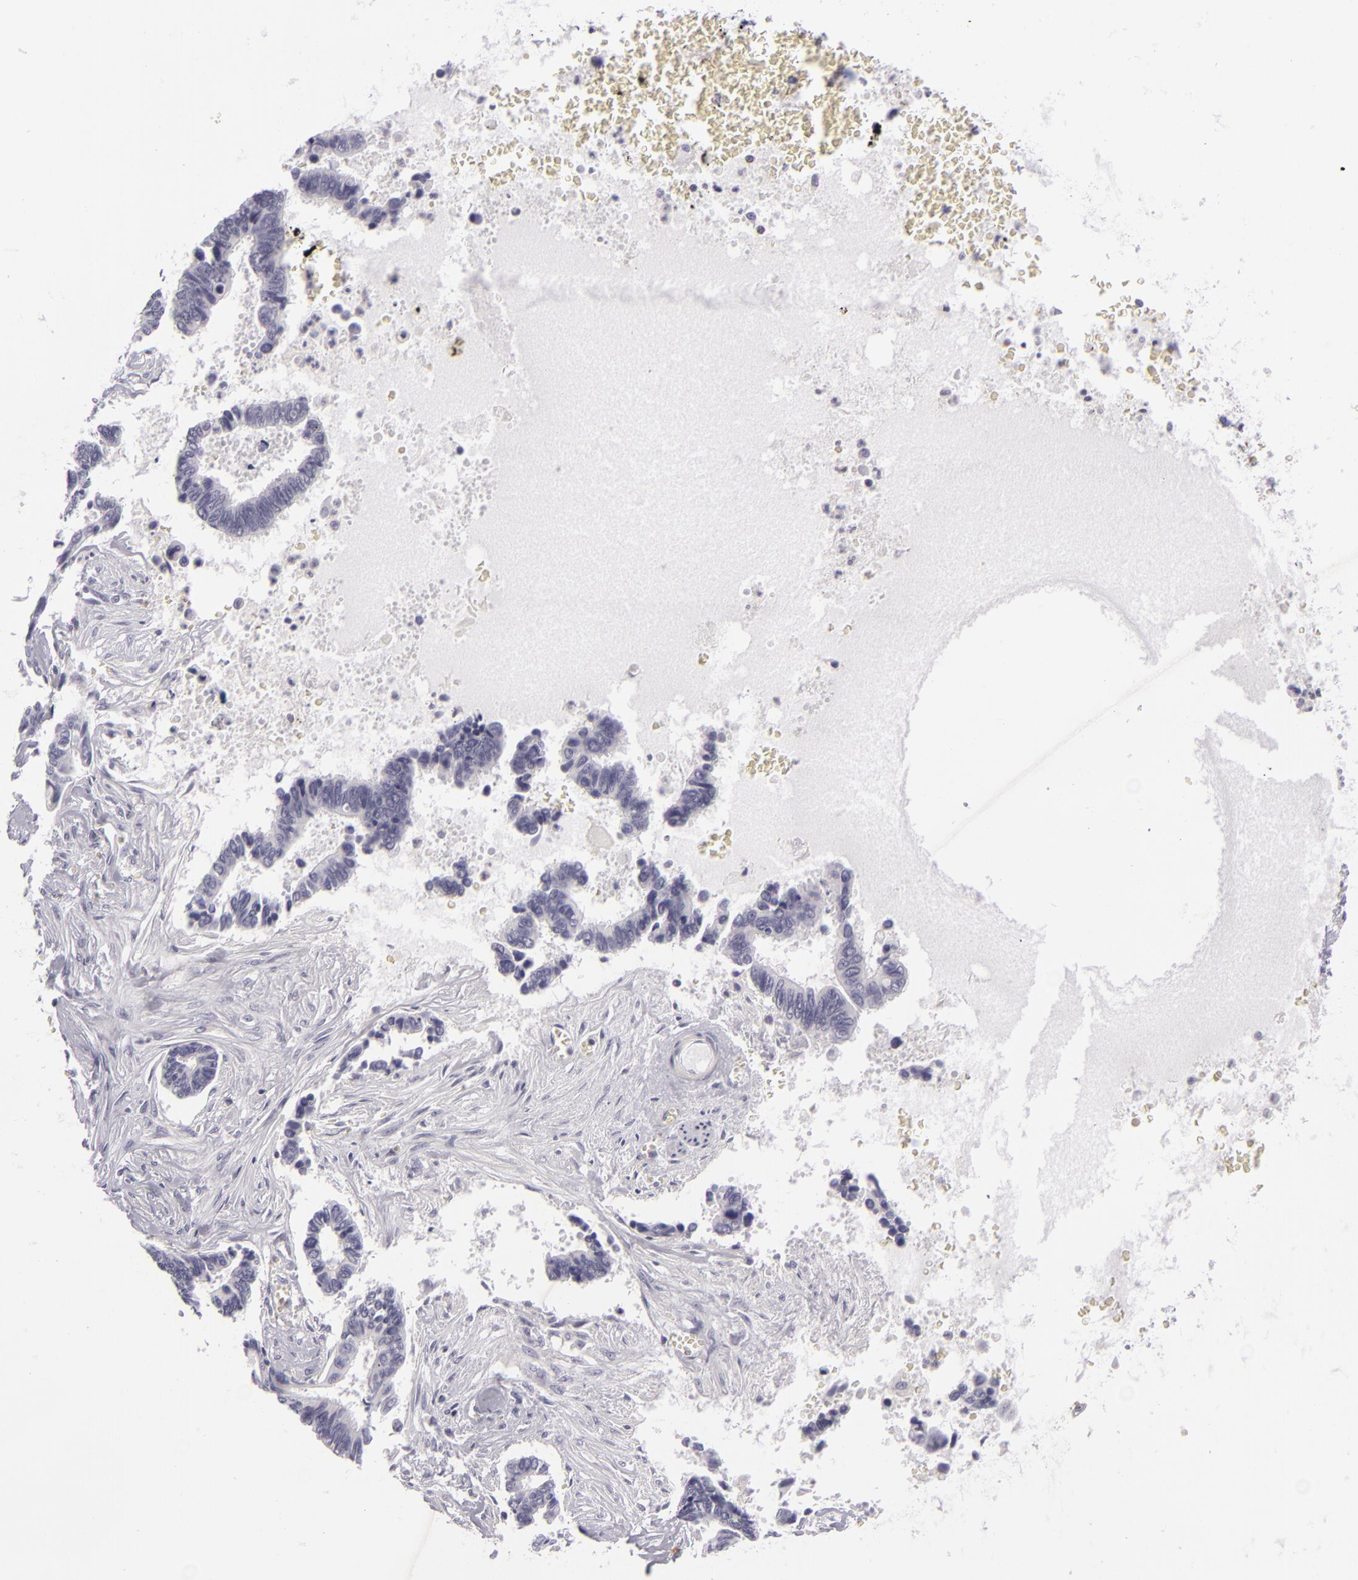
{"staining": {"intensity": "negative", "quantity": "none", "location": "none"}, "tissue": "pancreatic cancer", "cell_type": "Tumor cells", "image_type": "cancer", "snomed": [{"axis": "morphology", "description": "Adenocarcinoma, NOS"}, {"axis": "topography", "description": "Pancreas"}], "caption": "Immunohistochemical staining of human pancreatic cancer displays no significant expression in tumor cells.", "gene": "KCNAB2", "patient": {"sex": "female", "age": 70}}